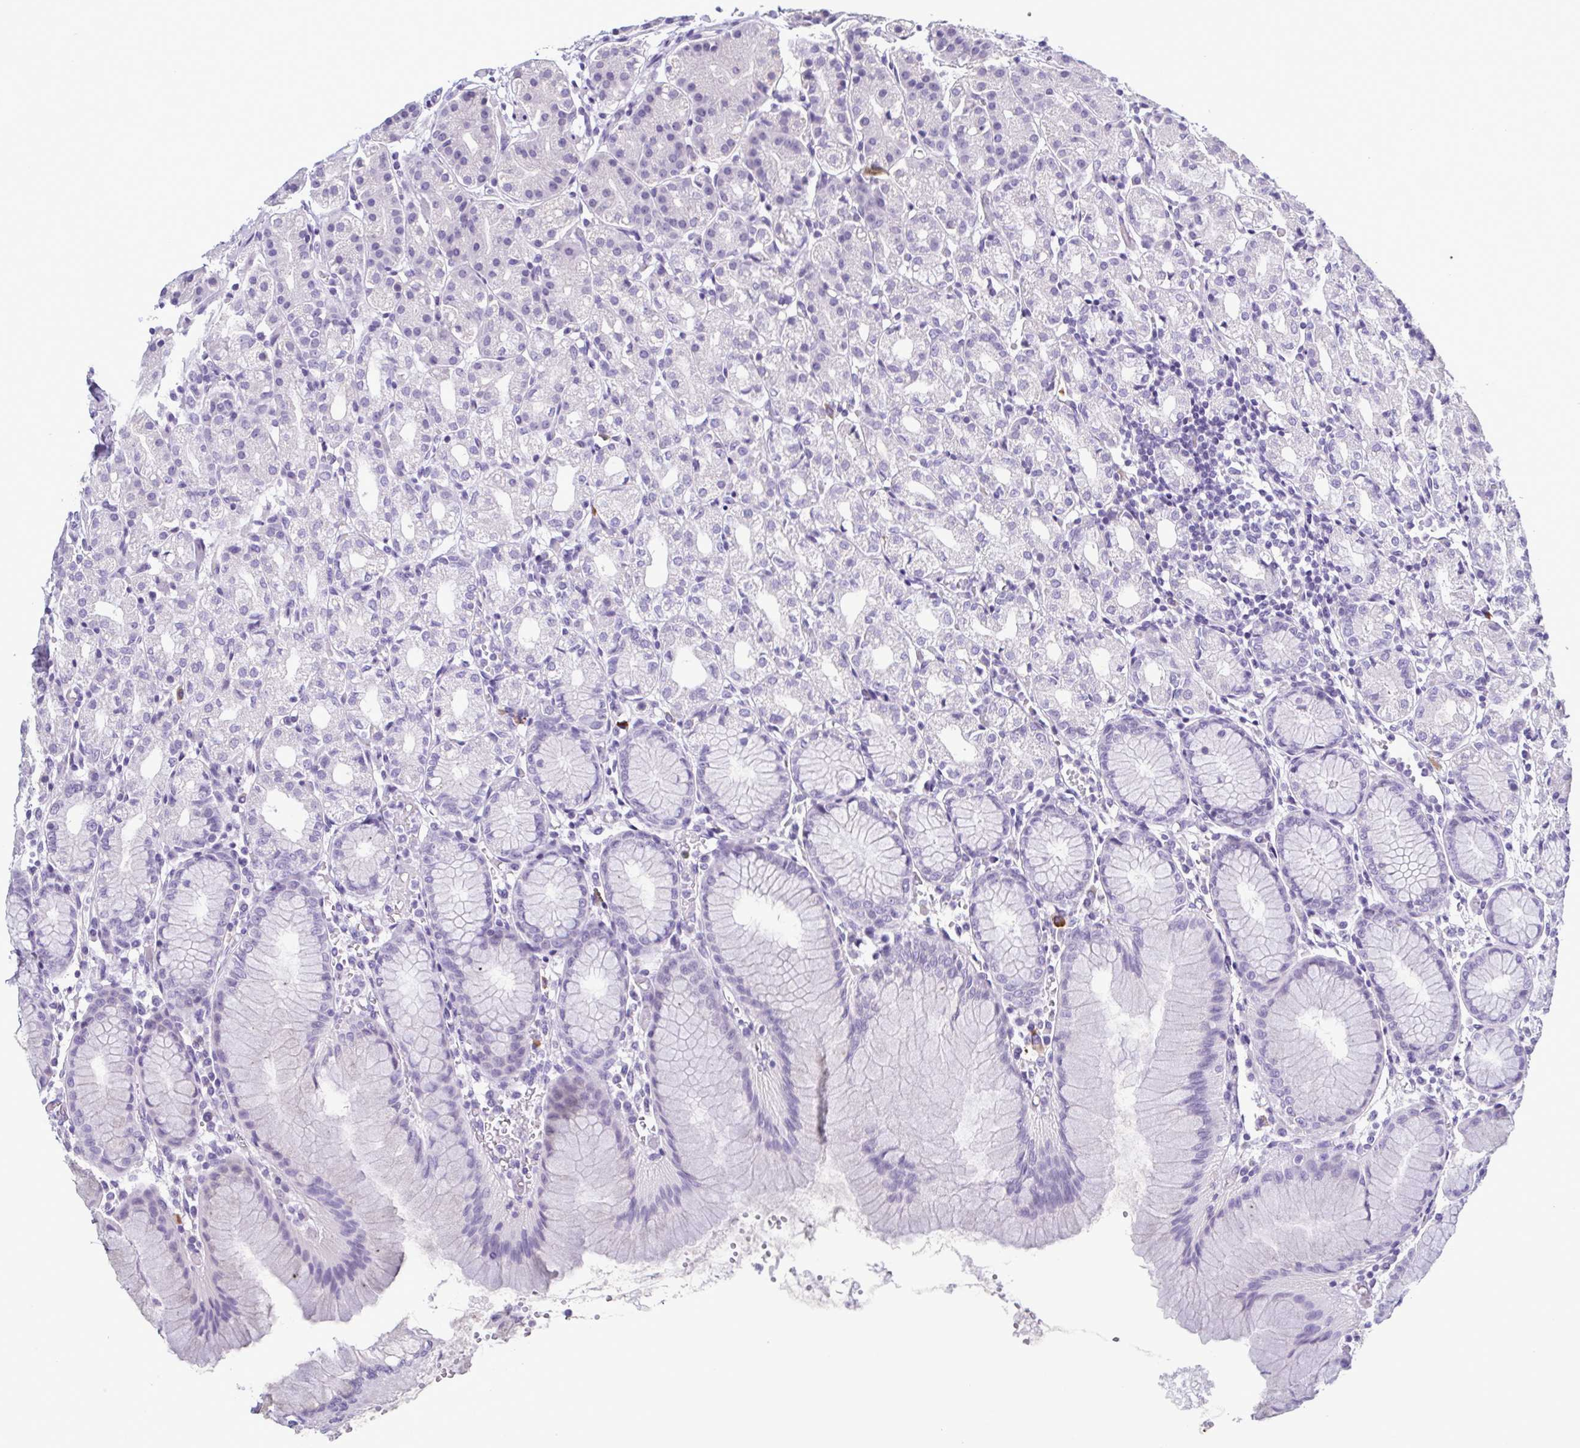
{"staining": {"intensity": "negative", "quantity": "none", "location": "none"}, "tissue": "stomach", "cell_type": "Glandular cells", "image_type": "normal", "snomed": [{"axis": "morphology", "description": "Normal tissue, NOS"}, {"axis": "topography", "description": "Stomach"}], "caption": "Glandular cells show no significant protein positivity in benign stomach. (Immunohistochemistry (ihc), brightfield microscopy, high magnification).", "gene": "INAFM1", "patient": {"sex": "female", "age": 57}}